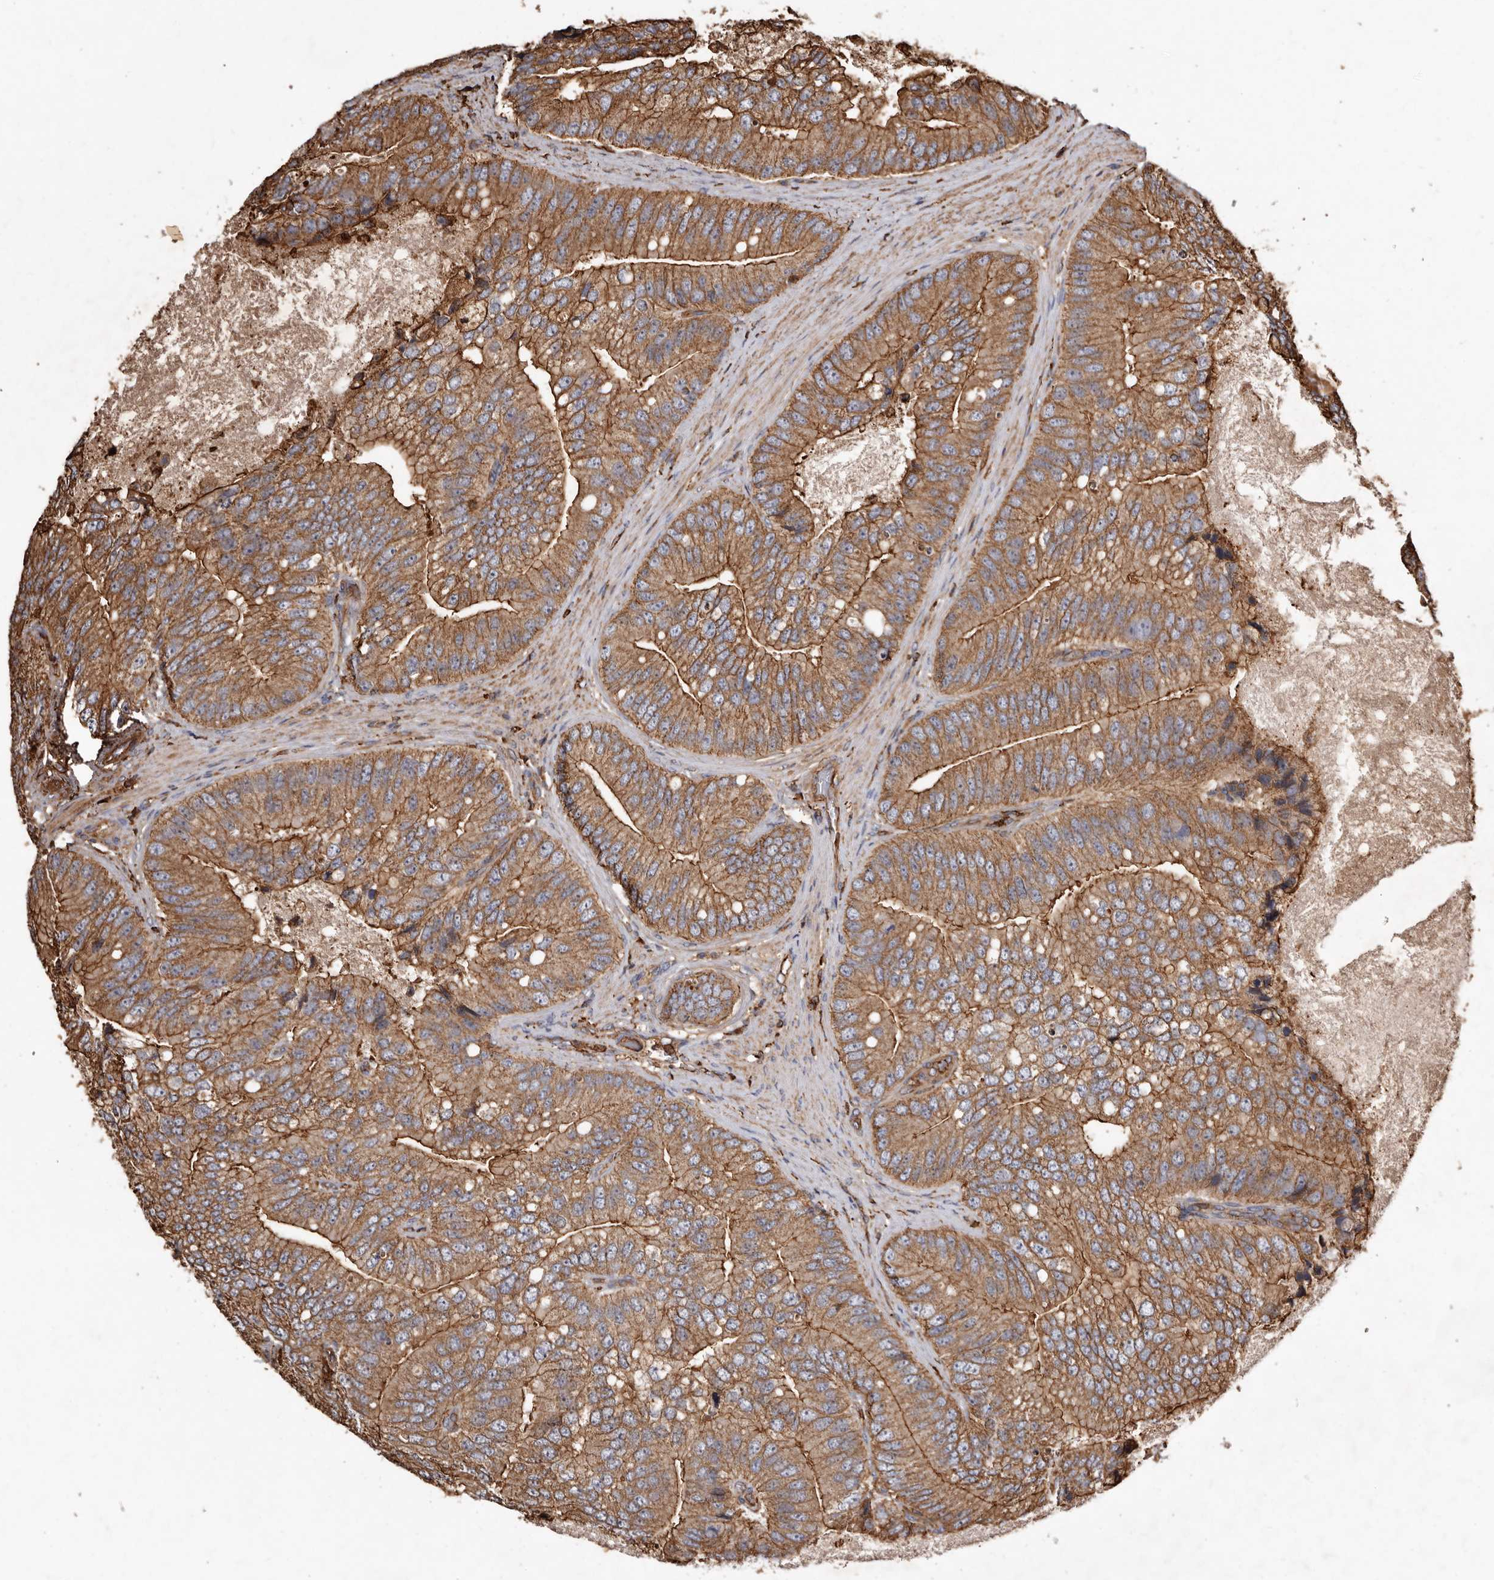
{"staining": {"intensity": "moderate", "quantity": ">75%", "location": "cytoplasmic/membranous"}, "tissue": "prostate cancer", "cell_type": "Tumor cells", "image_type": "cancer", "snomed": [{"axis": "morphology", "description": "Adenocarcinoma, High grade"}, {"axis": "topography", "description": "Prostate"}], "caption": "Protein staining of prostate cancer (high-grade adenocarcinoma) tissue reveals moderate cytoplasmic/membranous staining in about >75% of tumor cells.", "gene": "COQ8B", "patient": {"sex": "male", "age": 70}}